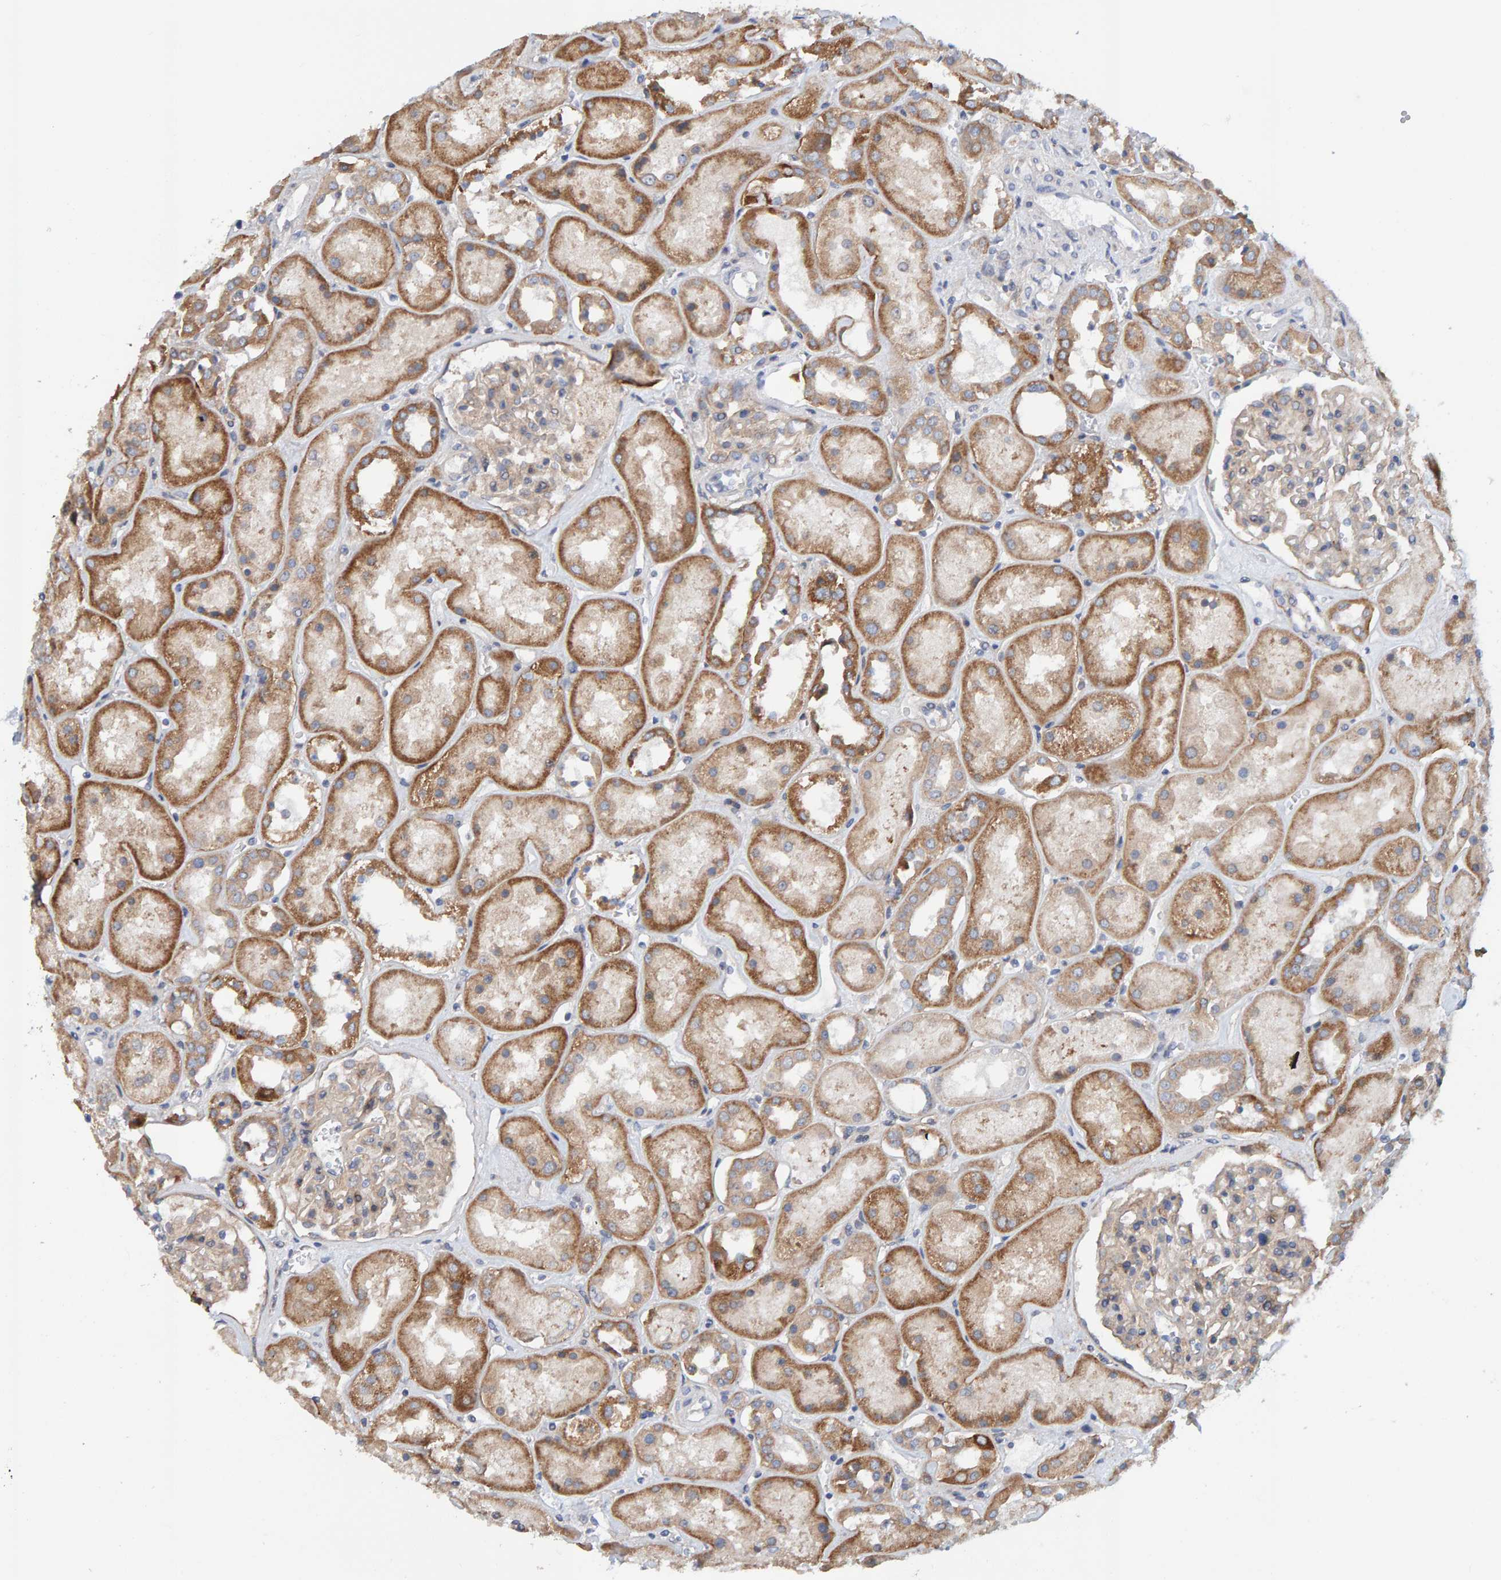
{"staining": {"intensity": "weak", "quantity": "25%-75%", "location": "cytoplasmic/membranous"}, "tissue": "kidney", "cell_type": "Cells in glomeruli", "image_type": "normal", "snomed": [{"axis": "morphology", "description": "Normal tissue, NOS"}, {"axis": "topography", "description": "Kidney"}], "caption": "This is a photomicrograph of immunohistochemistry staining of normal kidney, which shows weak staining in the cytoplasmic/membranous of cells in glomeruli.", "gene": "RGP1", "patient": {"sex": "male", "age": 70}}